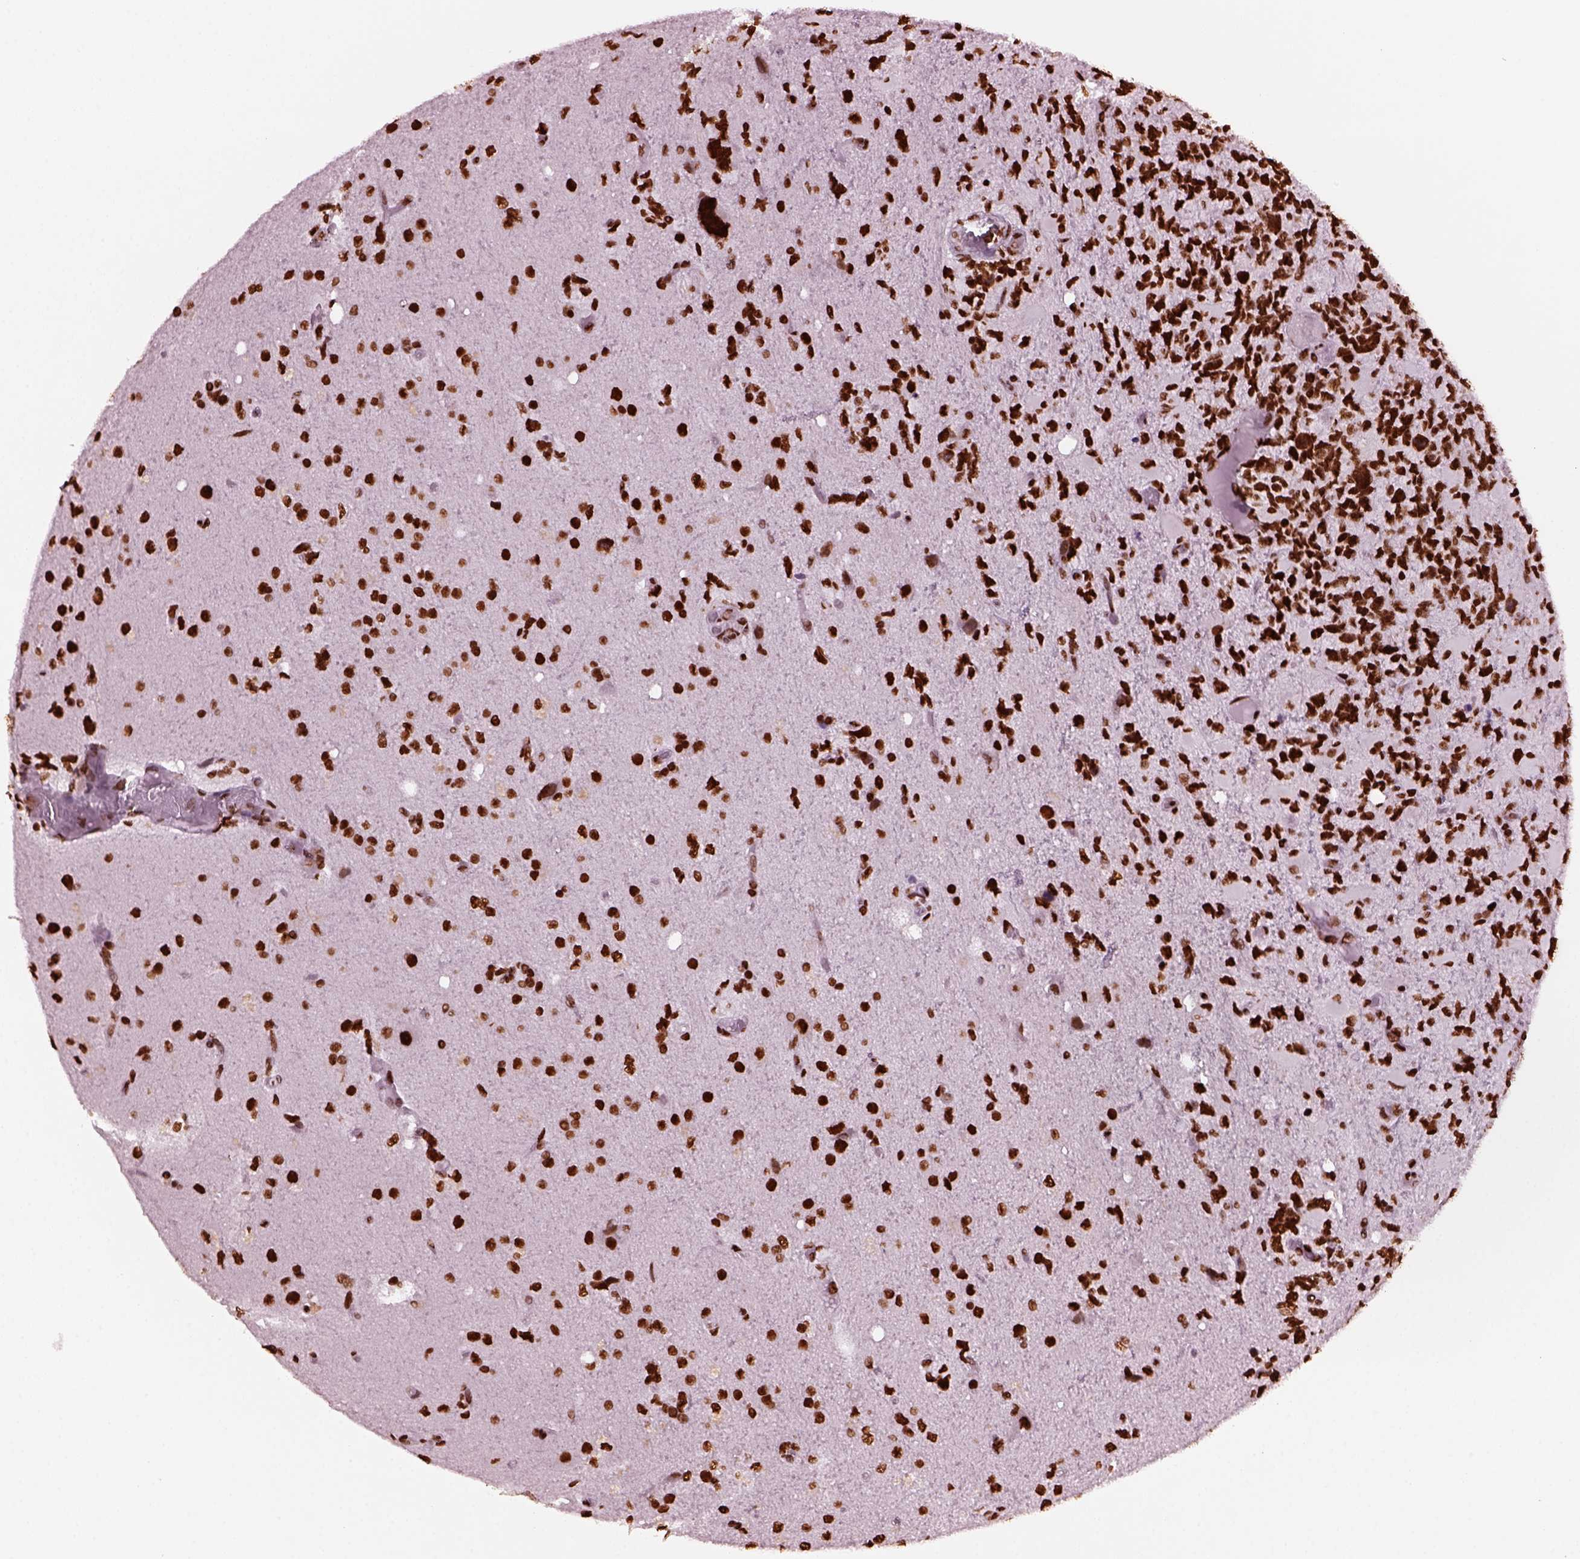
{"staining": {"intensity": "strong", "quantity": ">75%", "location": "nuclear"}, "tissue": "glioma", "cell_type": "Tumor cells", "image_type": "cancer", "snomed": [{"axis": "morphology", "description": "Glioma, malignant, High grade"}, {"axis": "topography", "description": "Brain"}], "caption": "A high amount of strong nuclear positivity is identified in about >75% of tumor cells in glioma tissue.", "gene": "CBFA2T3", "patient": {"sex": "female", "age": 71}}